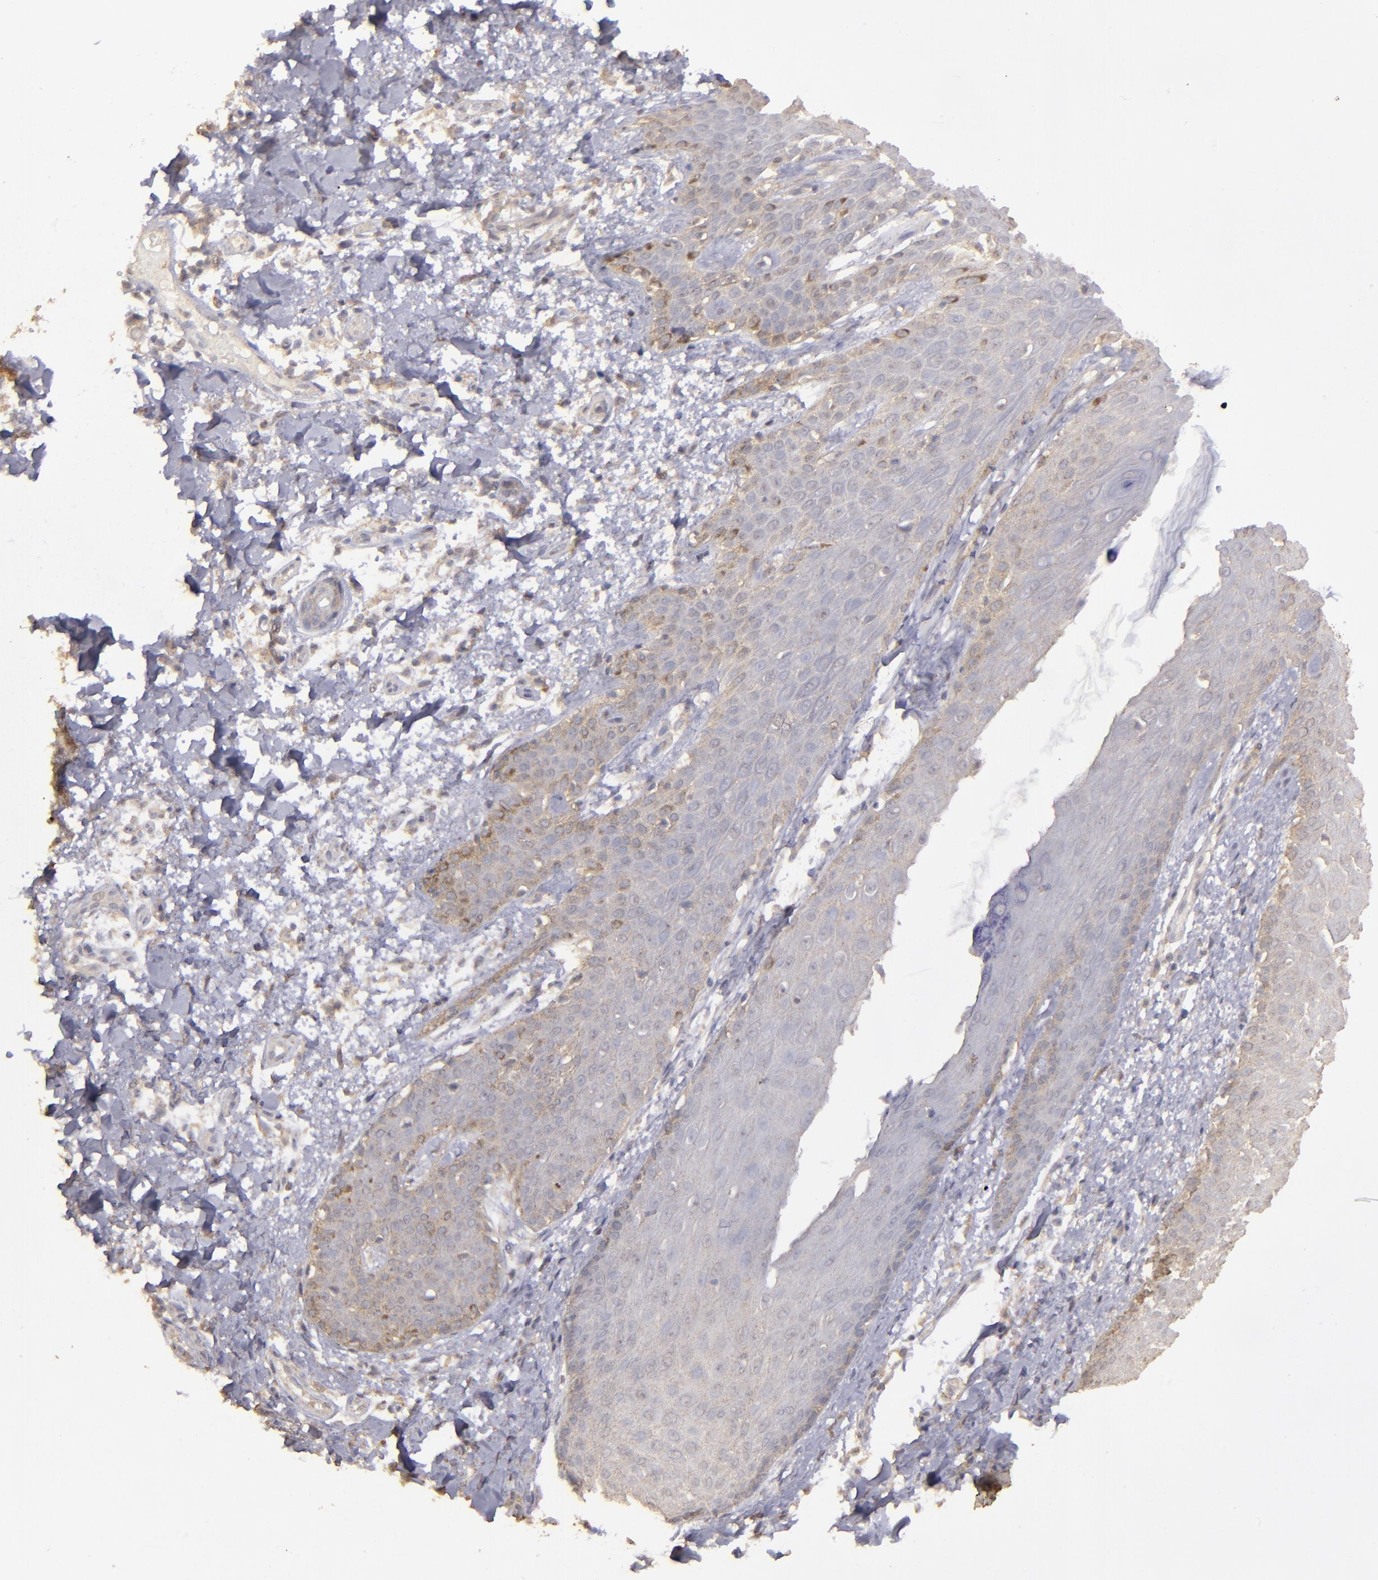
{"staining": {"intensity": "weak", "quantity": "25%-75%", "location": "cytoplasmic/membranous"}, "tissue": "skin cancer", "cell_type": "Tumor cells", "image_type": "cancer", "snomed": [{"axis": "morphology", "description": "Basal cell carcinoma"}, {"axis": "topography", "description": "Skin"}], "caption": "Human skin cancer (basal cell carcinoma) stained with a protein marker exhibits weak staining in tumor cells.", "gene": "FAT1", "patient": {"sex": "male", "age": 67}}